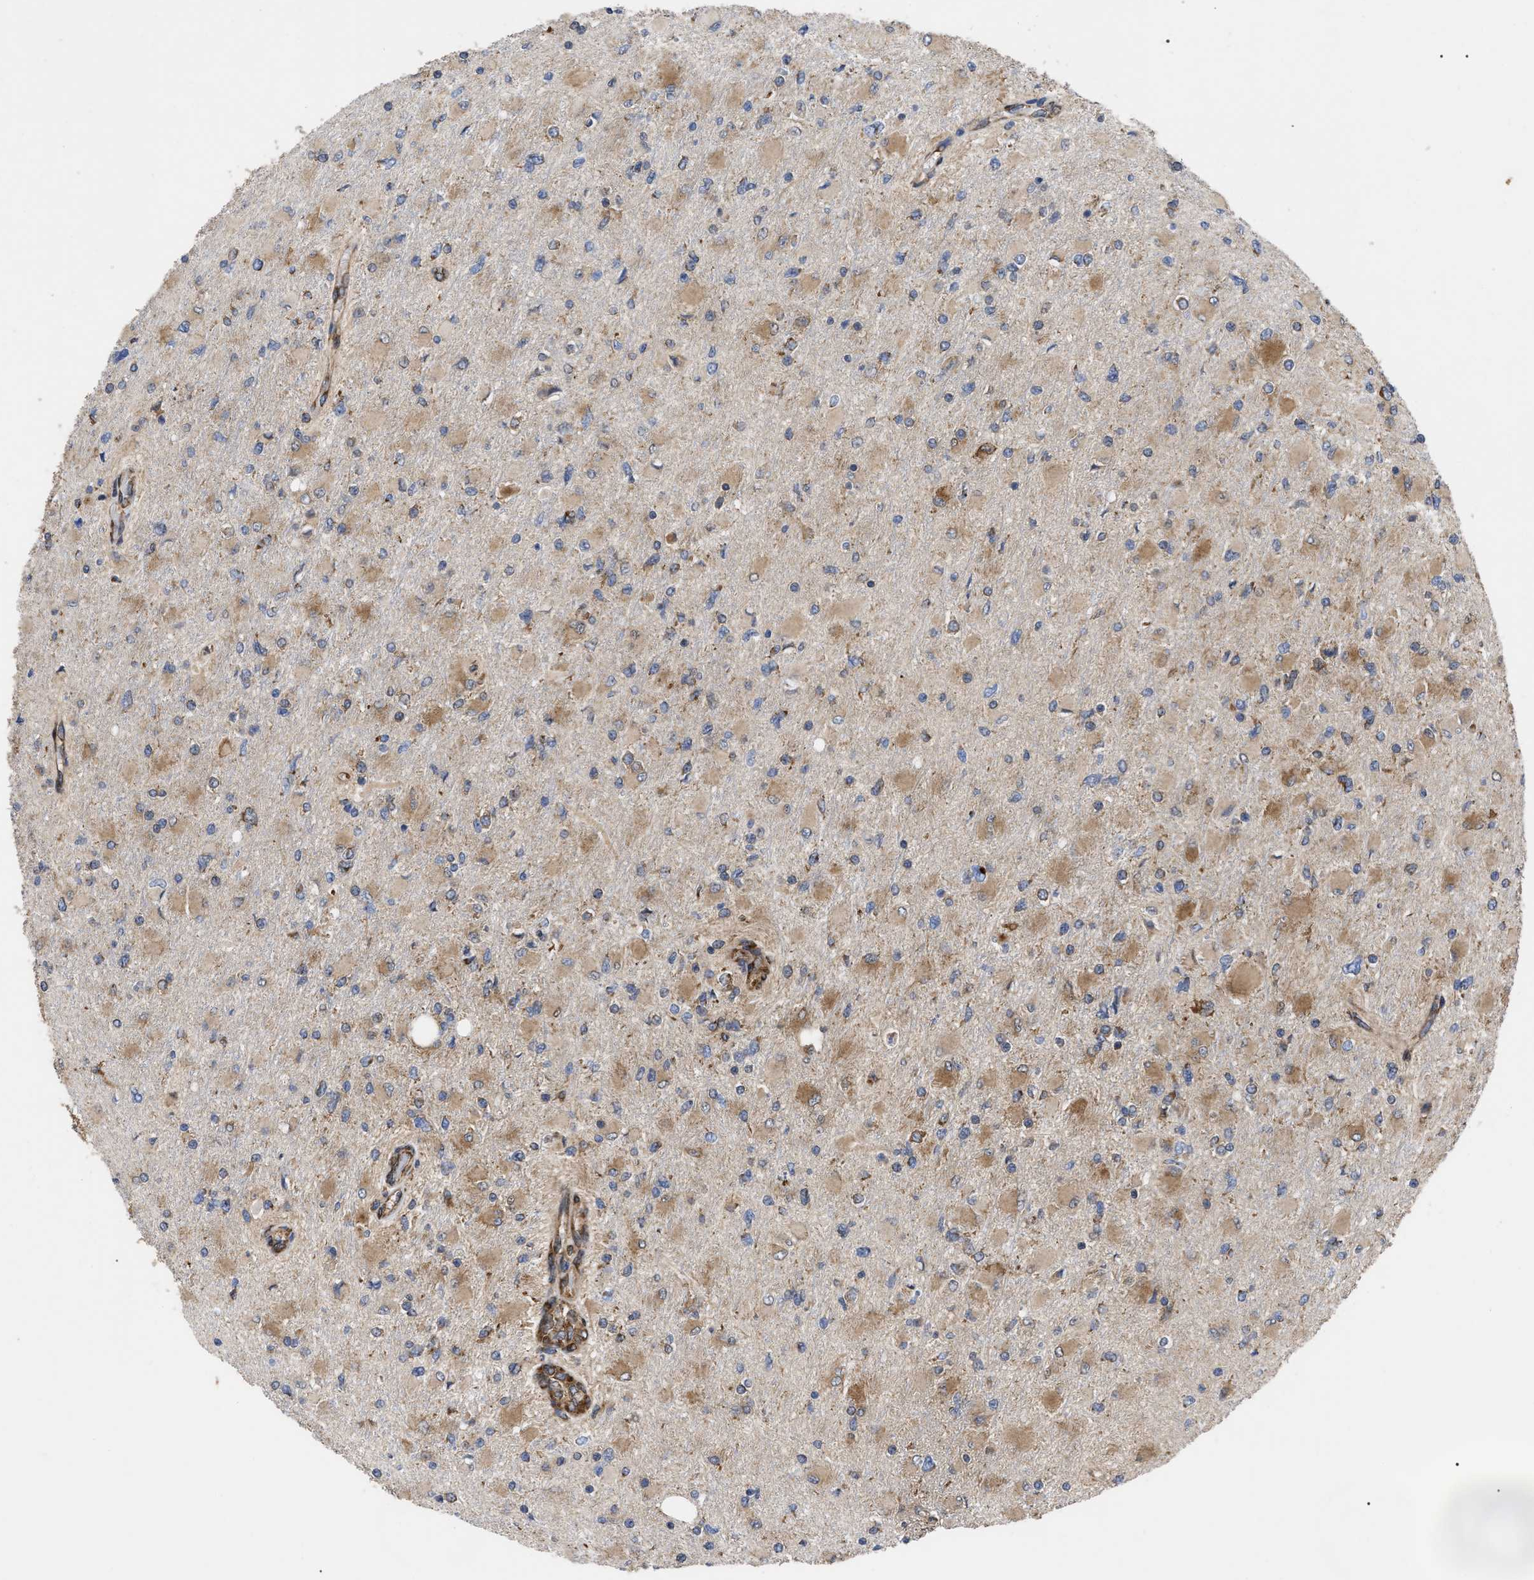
{"staining": {"intensity": "moderate", "quantity": "25%-75%", "location": "cytoplasmic/membranous"}, "tissue": "glioma", "cell_type": "Tumor cells", "image_type": "cancer", "snomed": [{"axis": "morphology", "description": "Glioma, malignant, High grade"}, {"axis": "topography", "description": "Cerebral cortex"}], "caption": "Glioma stained with IHC demonstrates moderate cytoplasmic/membranous staining in about 25%-75% of tumor cells.", "gene": "FAM120A", "patient": {"sex": "female", "age": 36}}